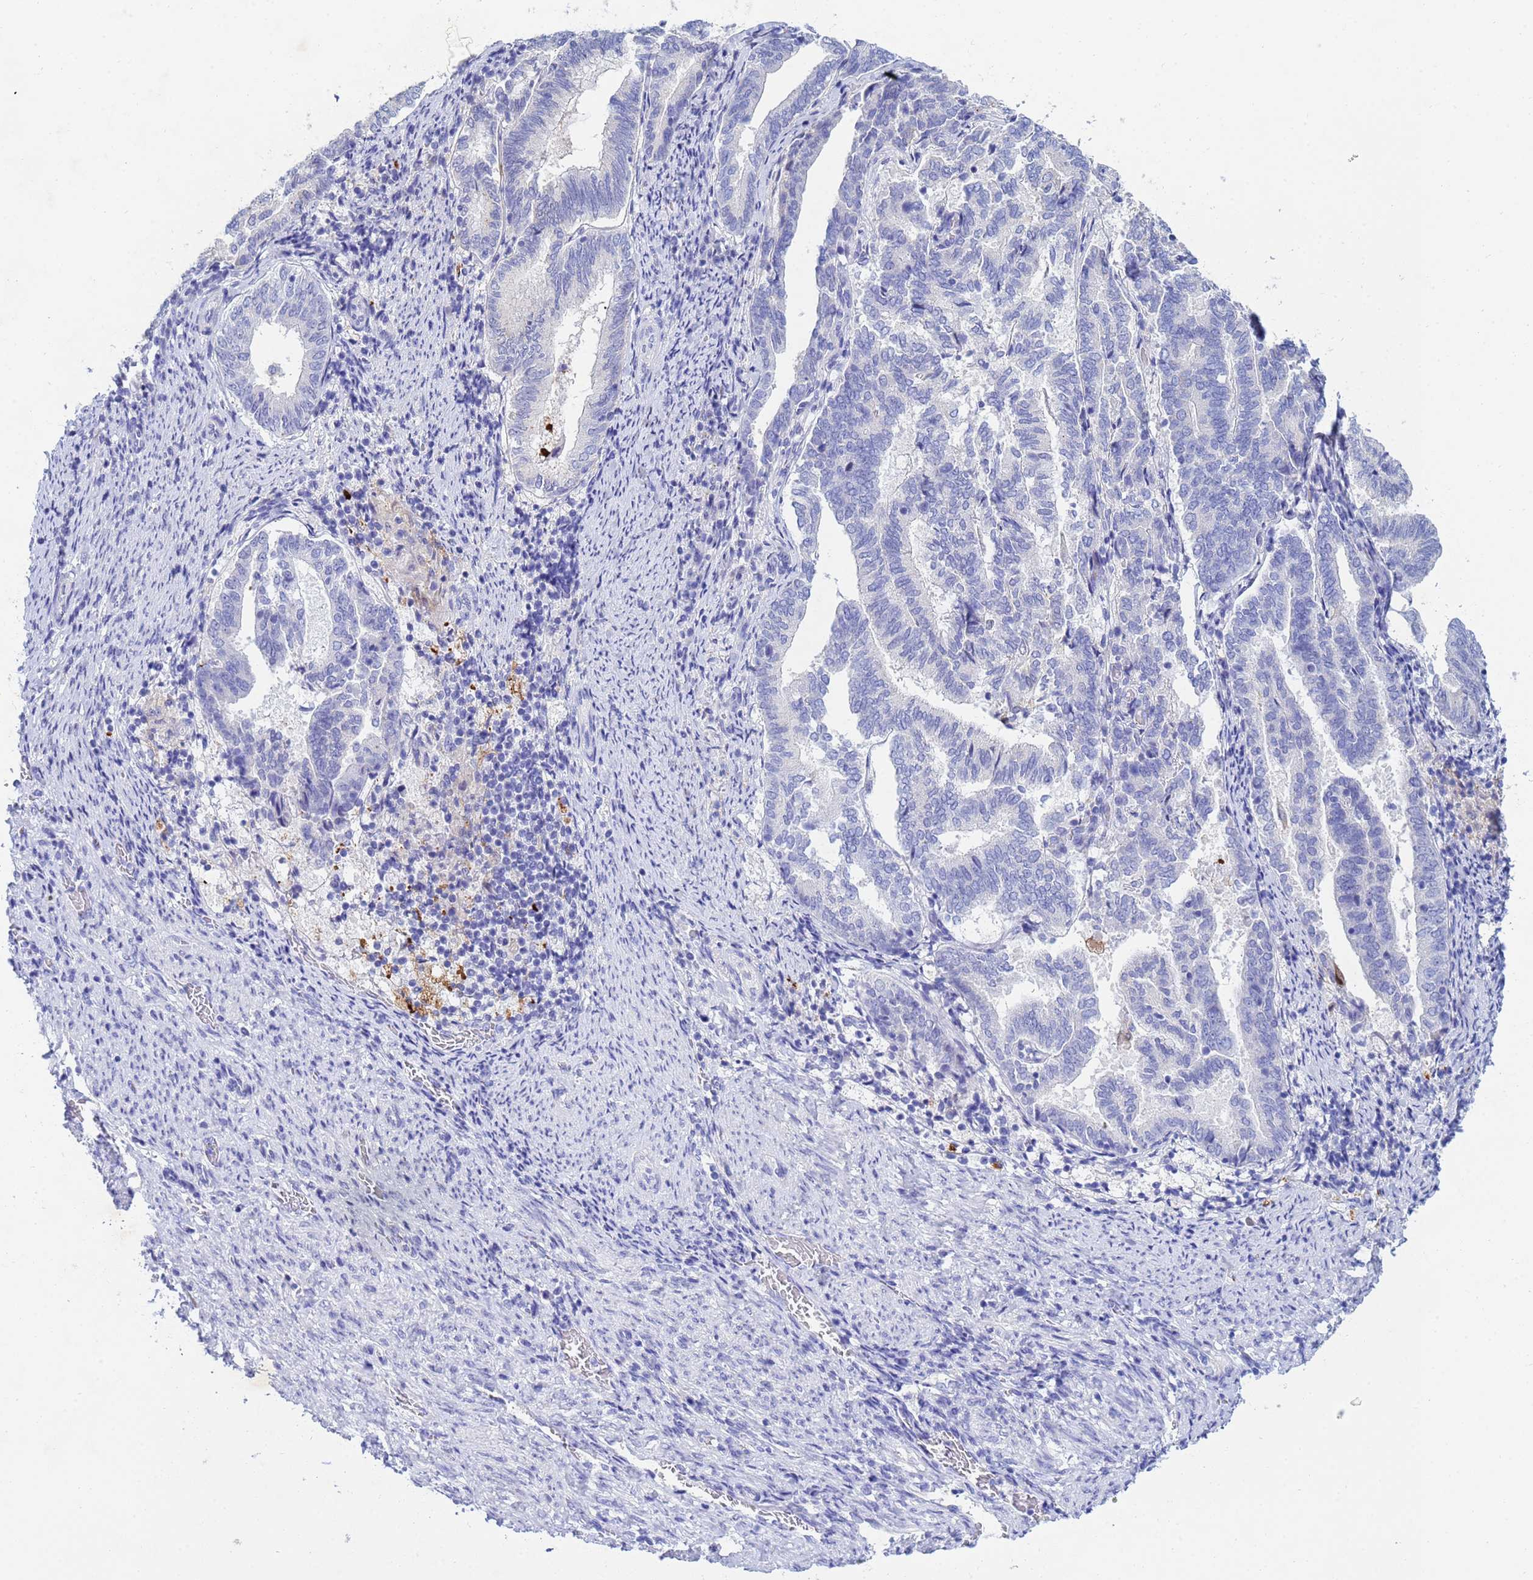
{"staining": {"intensity": "negative", "quantity": "none", "location": "none"}, "tissue": "endometrial cancer", "cell_type": "Tumor cells", "image_type": "cancer", "snomed": [{"axis": "morphology", "description": "Adenocarcinoma, NOS"}, {"axis": "topography", "description": "Endometrium"}], "caption": "DAB immunohistochemical staining of endometrial adenocarcinoma exhibits no significant staining in tumor cells.", "gene": "CSTB", "patient": {"sex": "female", "age": 80}}